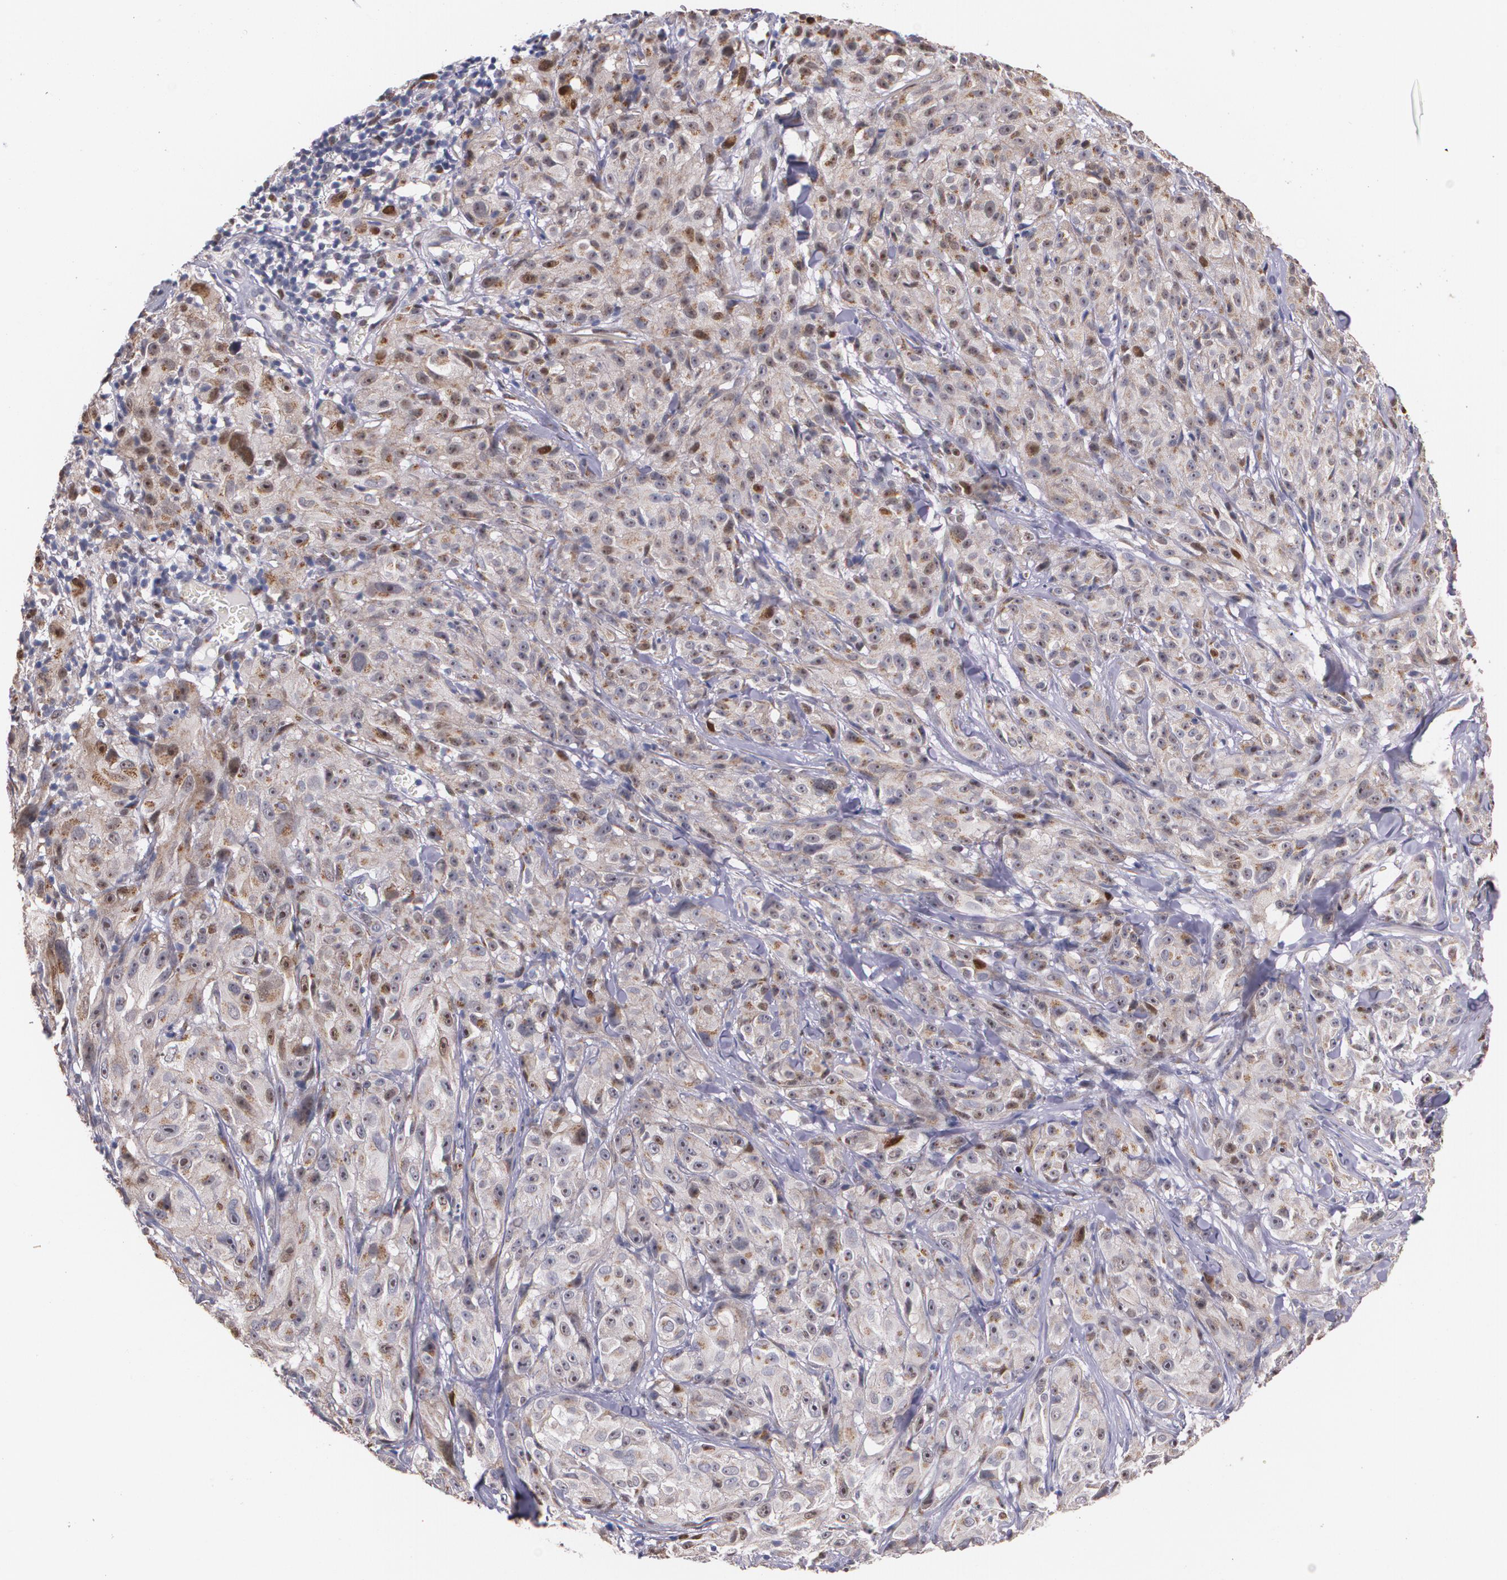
{"staining": {"intensity": "weak", "quantity": ">75%", "location": "cytoplasmic/membranous"}, "tissue": "melanoma", "cell_type": "Tumor cells", "image_type": "cancer", "snomed": [{"axis": "morphology", "description": "Malignant melanoma, NOS"}, {"axis": "topography", "description": "Skin"}], "caption": "This photomicrograph reveals IHC staining of melanoma, with low weak cytoplasmic/membranous positivity in about >75% of tumor cells.", "gene": "ATF3", "patient": {"sex": "male", "age": 56}}